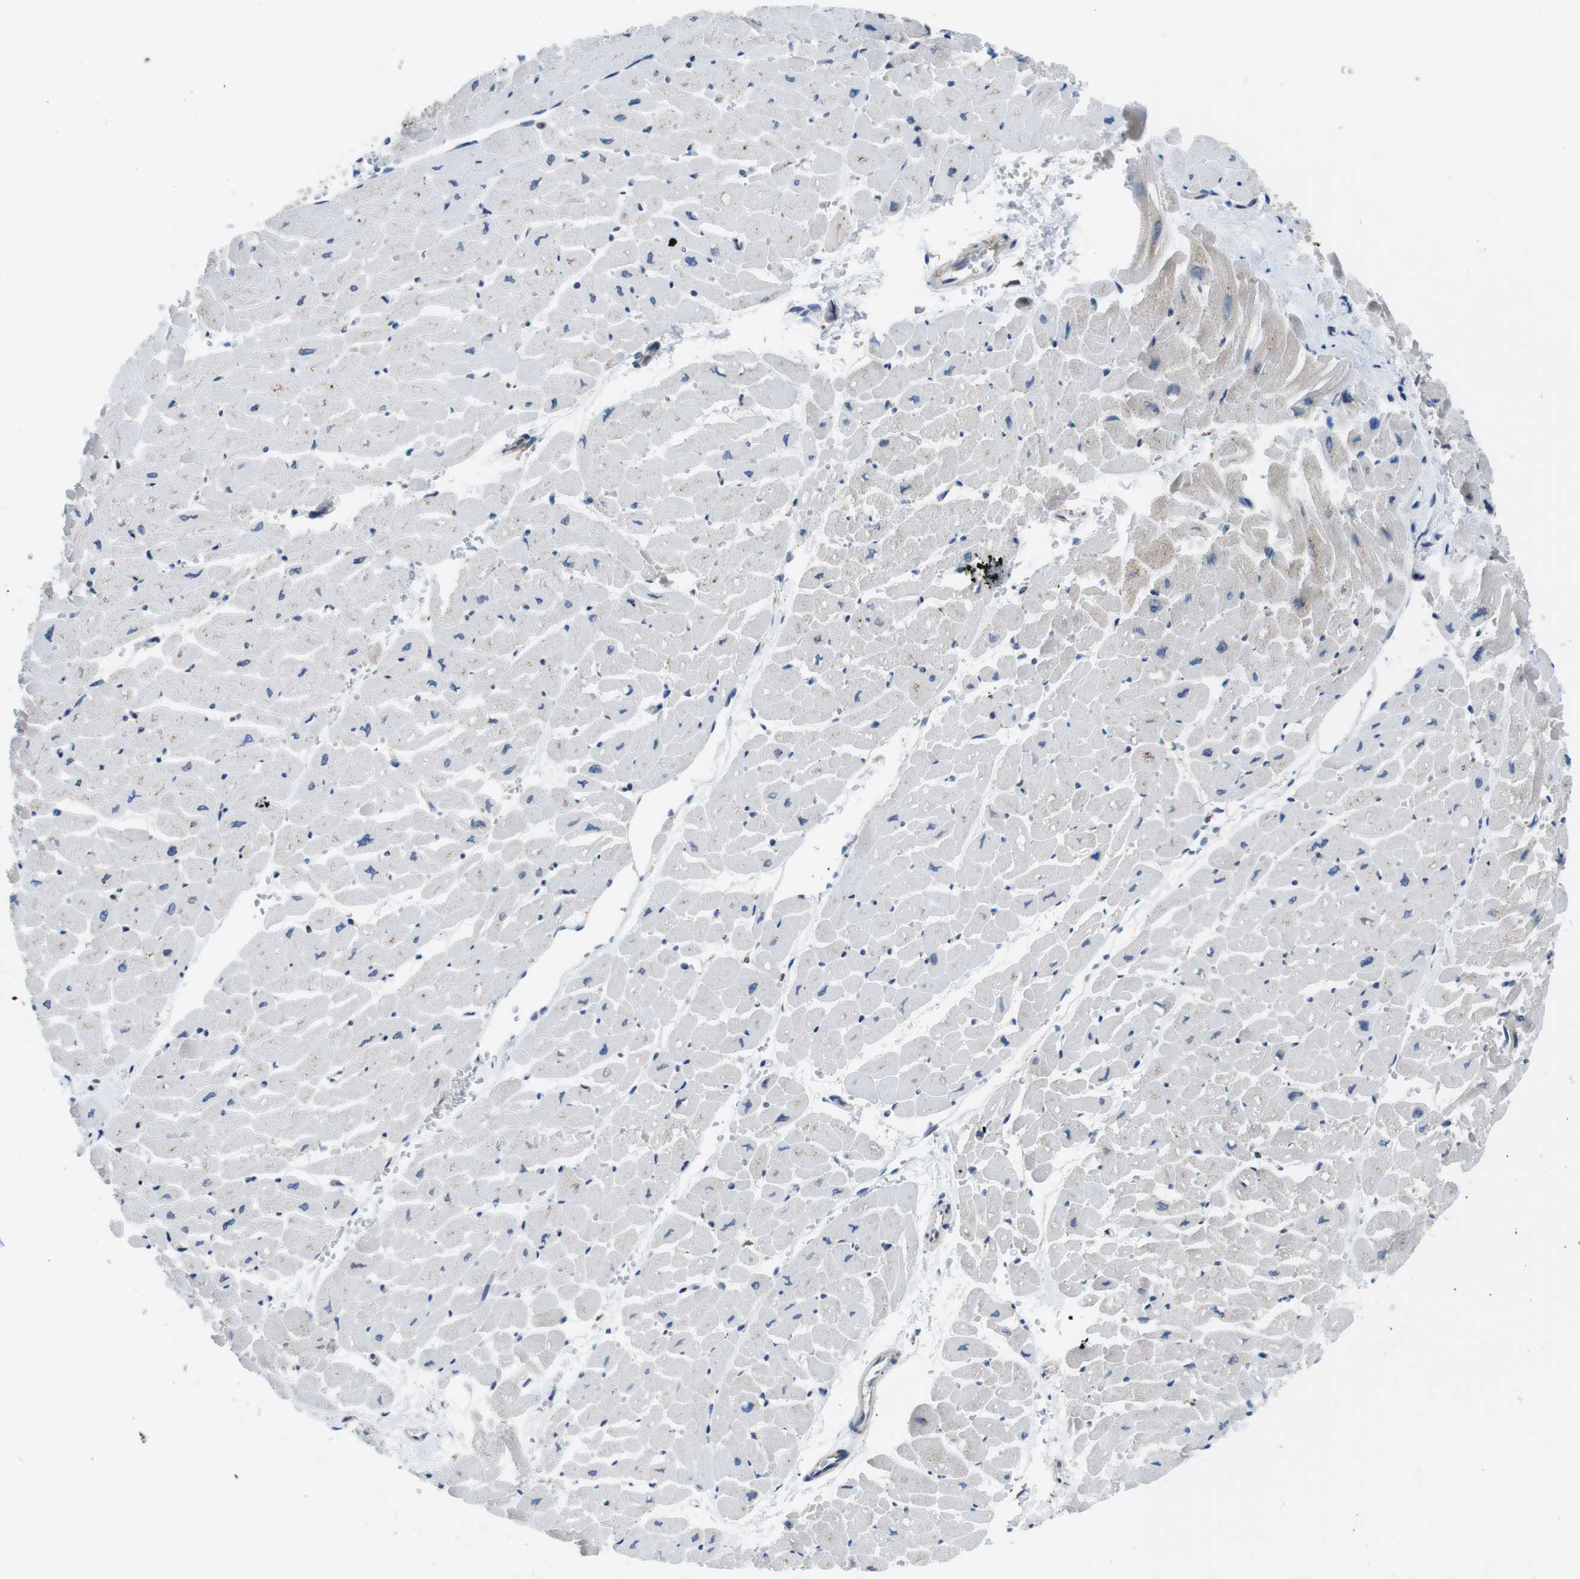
{"staining": {"intensity": "negative", "quantity": "none", "location": "none"}, "tissue": "heart muscle", "cell_type": "Cardiomyocytes", "image_type": "normal", "snomed": [{"axis": "morphology", "description": "Normal tissue, NOS"}, {"axis": "topography", "description": "Heart"}], "caption": "IHC micrograph of unremarkable heart muscle: human heart muscle stained with DAB (3,3'-diaminobenzidine) displays no significant protein positivity in cardiomyocytes.", "gene": "UGGT1", "patient": {"sex": "male", "age": 45}}